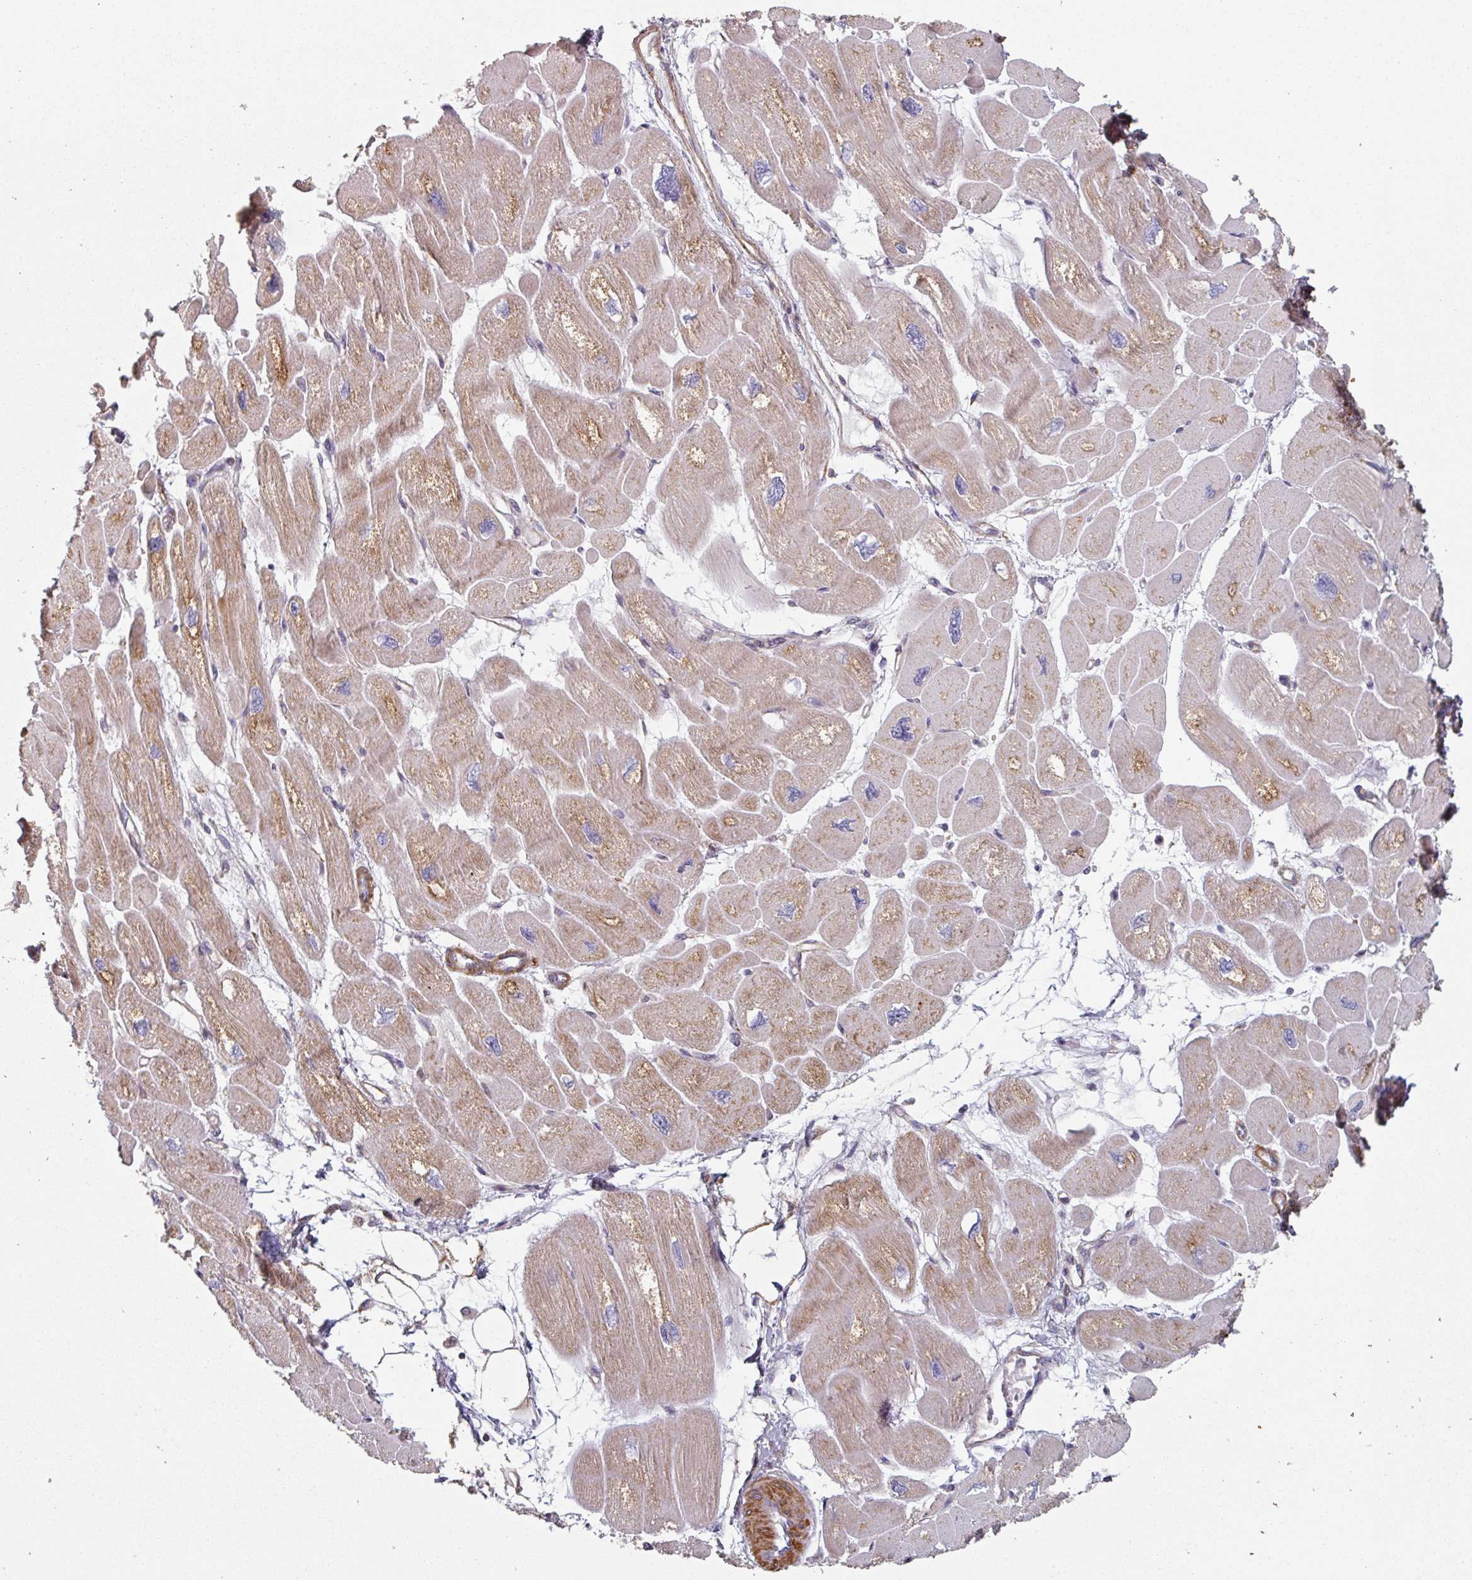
{"staining": {"intensity": "moderate", "quantity": "25%-75%", "location": "cytoplasmic/membranous"}, "tissue": "heart muscle", "cell_type": "Cardiomyocytes", "image_type": "normal", "snomed": [{"axis": "morphology", "description": "Normal tissue, NOS"}, {"axis": "topography", "description": "Heart"}], "caption": "Heart muscle stained with a protein marker demonstrates moderate staining in cardiomyocytes.", "gene": "GSTA1", "patient": {"sex": "male", "age": 42}}